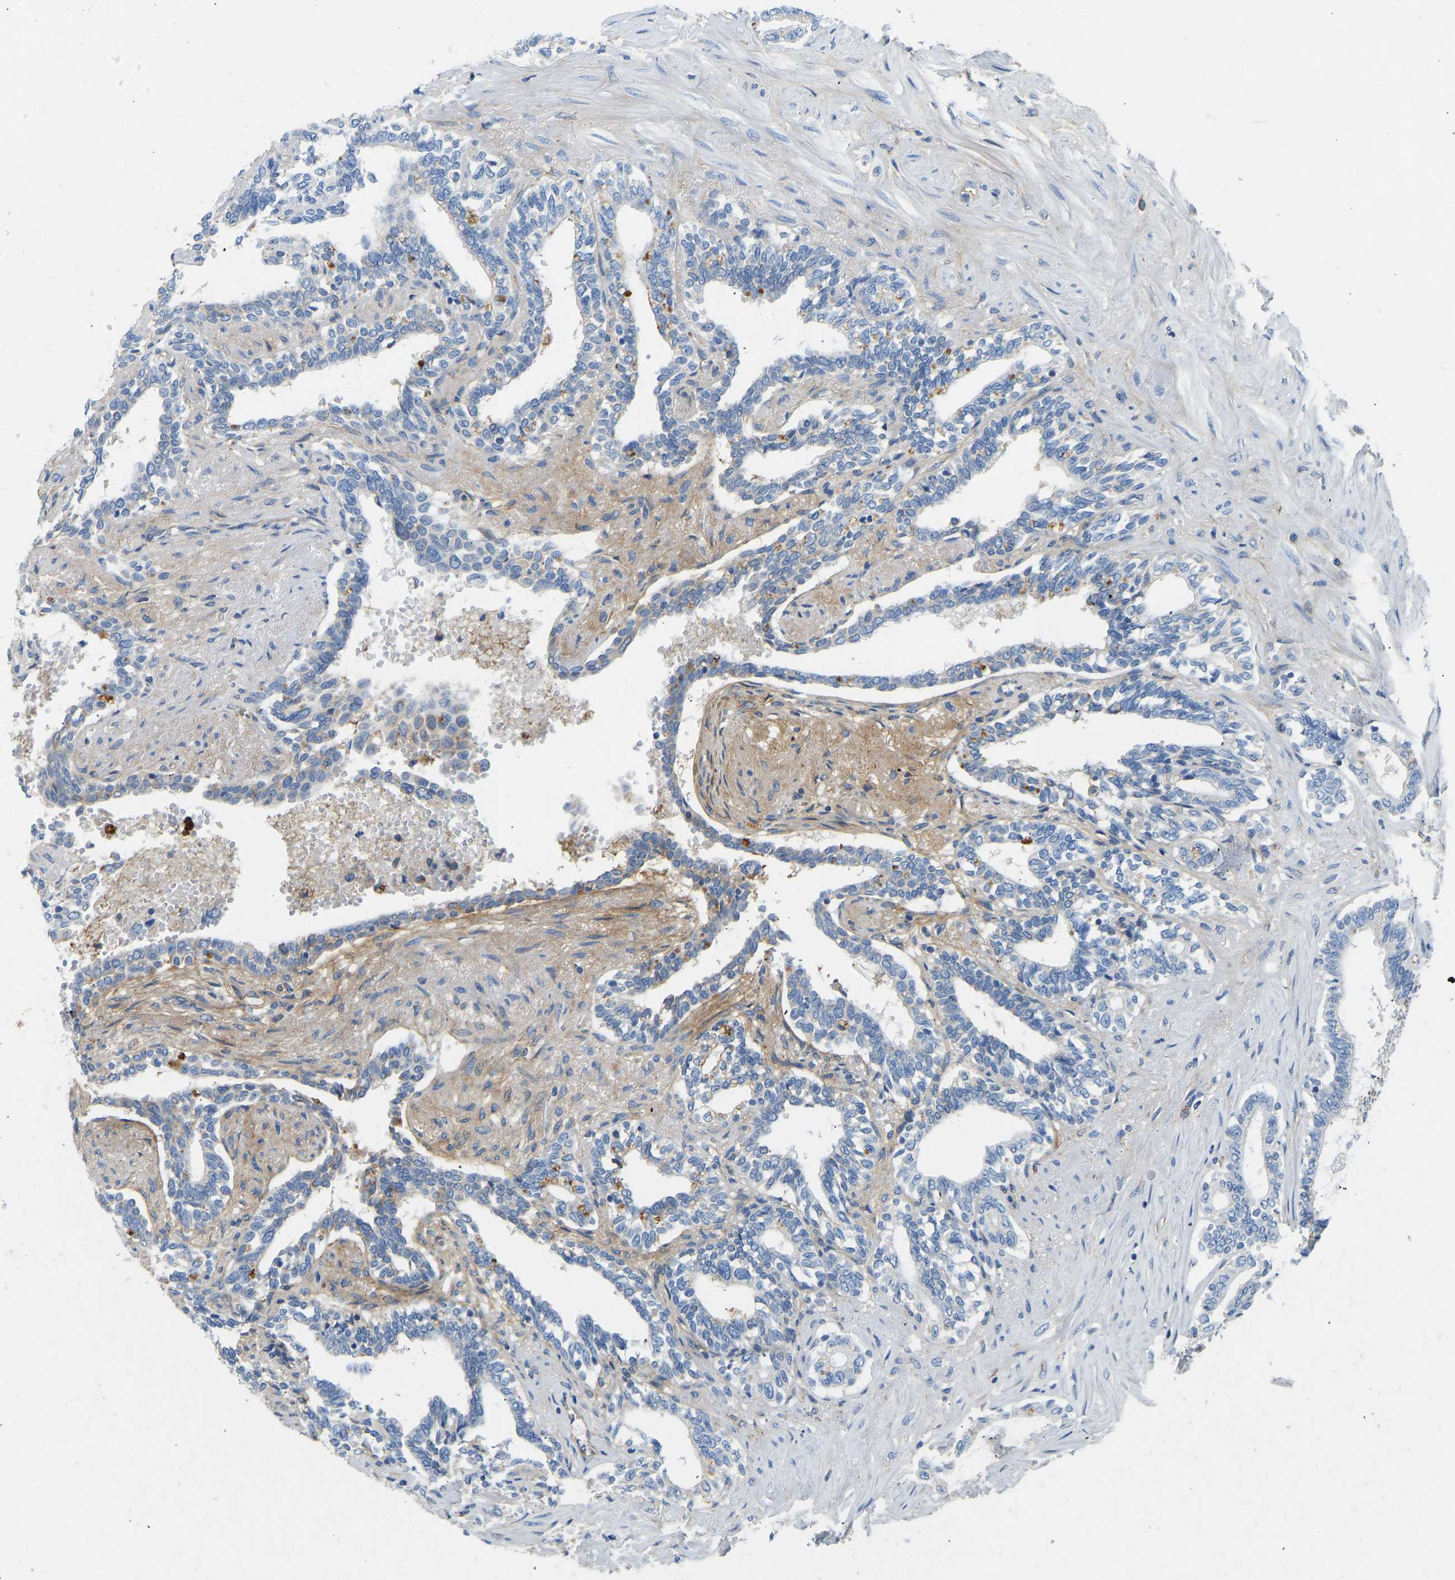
{"staining": {"intensity": "moderate", "quantity": "<25%", "location": "cytoplasmic/membranous"}, "tissue": "seminal vesicle", "cell_type": "Glandular cells", "image_type": "normal", "snomed": [{"axis": "morphology", "description": "Normal tissue, NOS"}, {"axis": "morphology", "description": "Adenocarcinoma, High grade"}, {"axis": "topography", "description": "Prostate"}, {"axis": "topography", "description": "Seminal veicle"}], "caption": "Immunohistochemistry (IHC) (DAB (3,3'-diaminobenzidine)) staining of unremarkable seminal vesicle reveals moderate cytoplasmic/membranous protein positivity in about <25% of glandular cells. Nuclei are stained in blue.", "gene": "TECTA", "patient": {"sex": "male", "age": 55}}